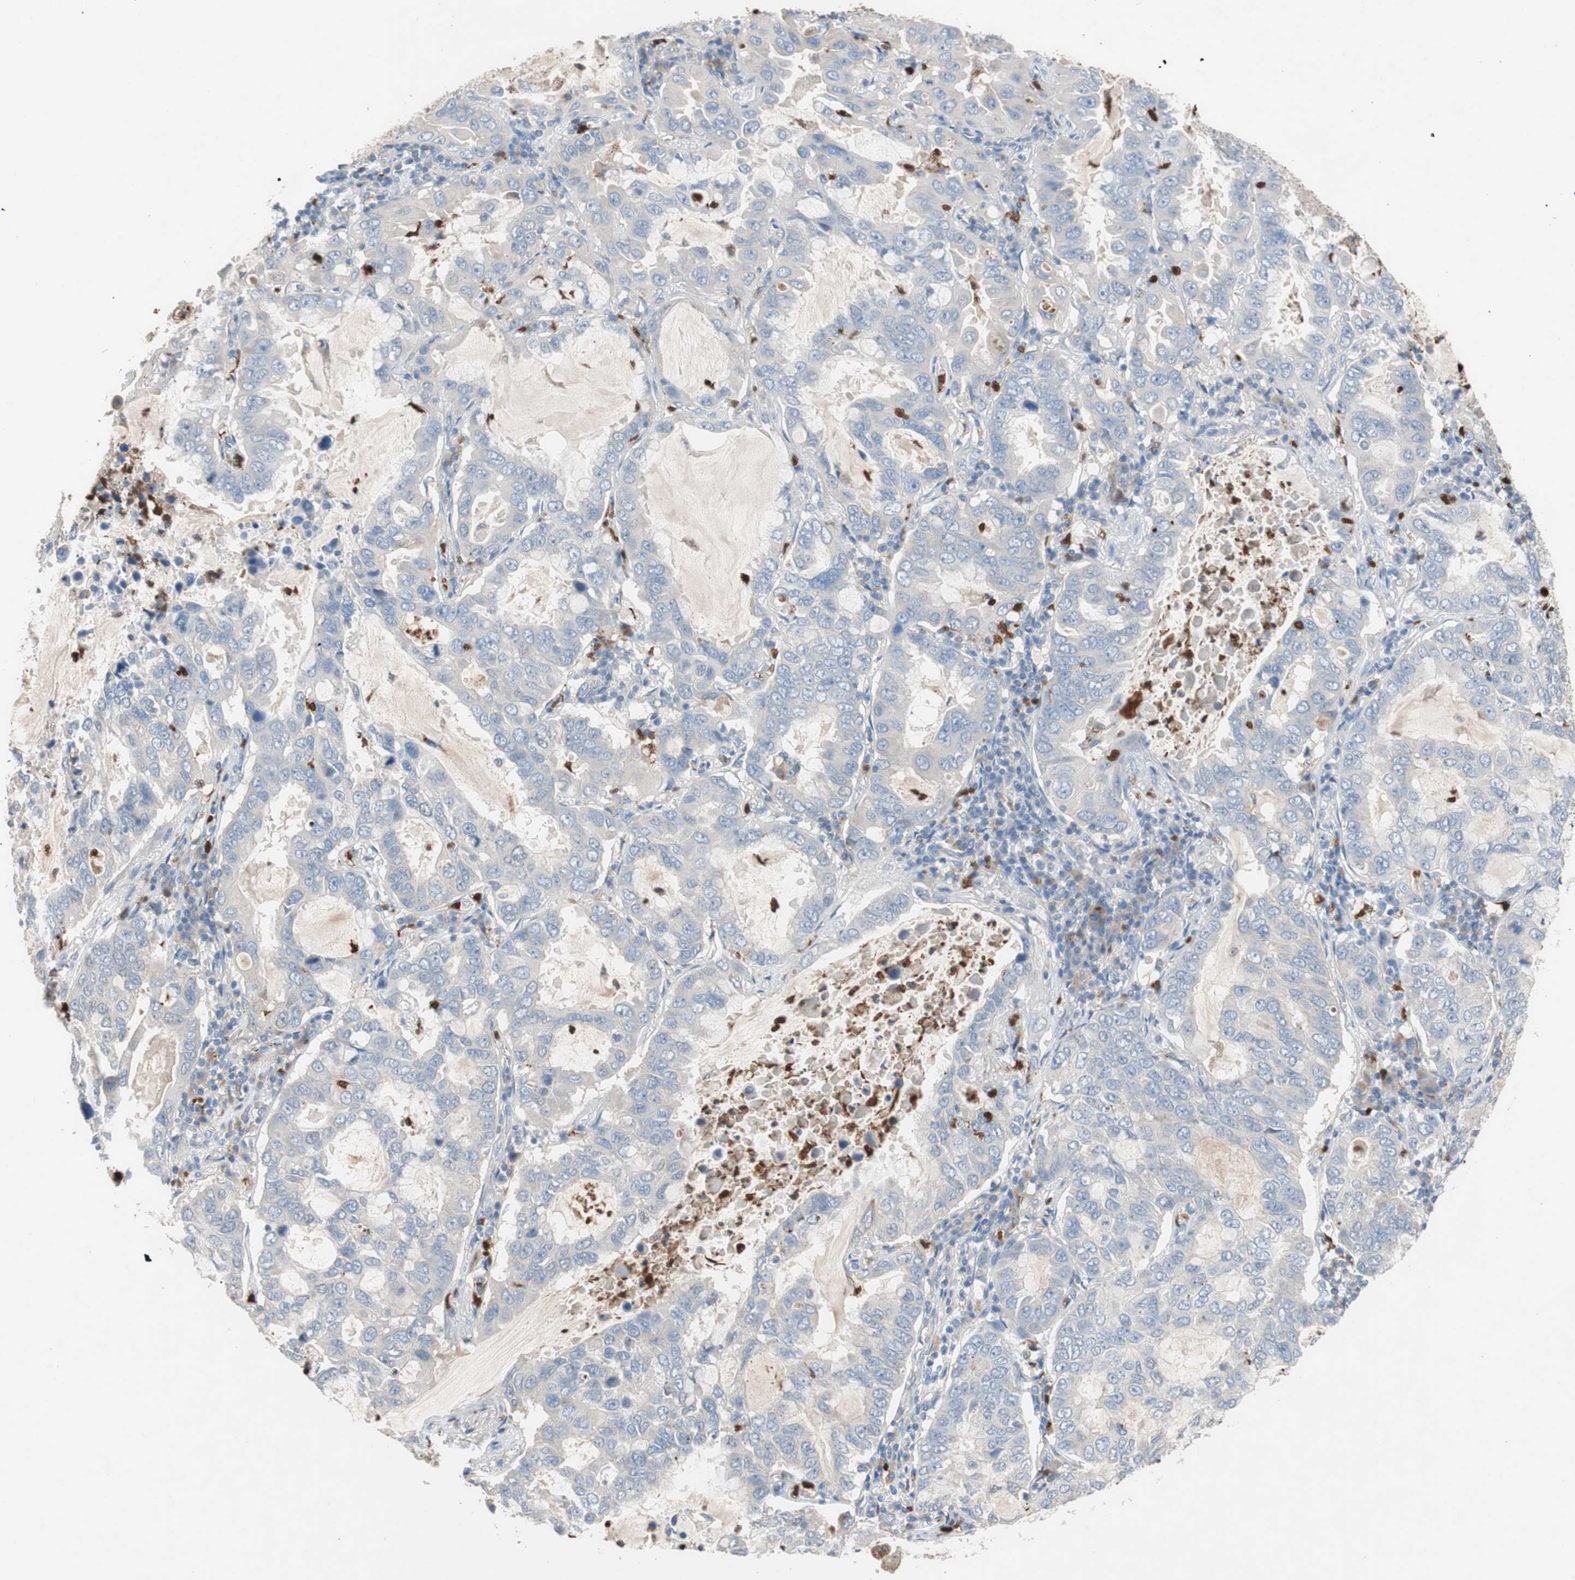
{"staining": {"intensity": "weak", "quantity": "<25%", "location": "cytoplasmic/membranous"}, "tissue": "lung cancer", "cell_type": "Tumor cells", "image_type": "cancer", "snomed": [{"axis": "morphology", "description": "Adenocarcinoma, NOS"}, {"axis": "topography", "description": "Lung"}], "caption": "Immunohistochemistry of human lung cancer exhibits no positivity in tumor cells.", "gene": "CLEC4D", "patient": {"sex": "male", "age": 64}}